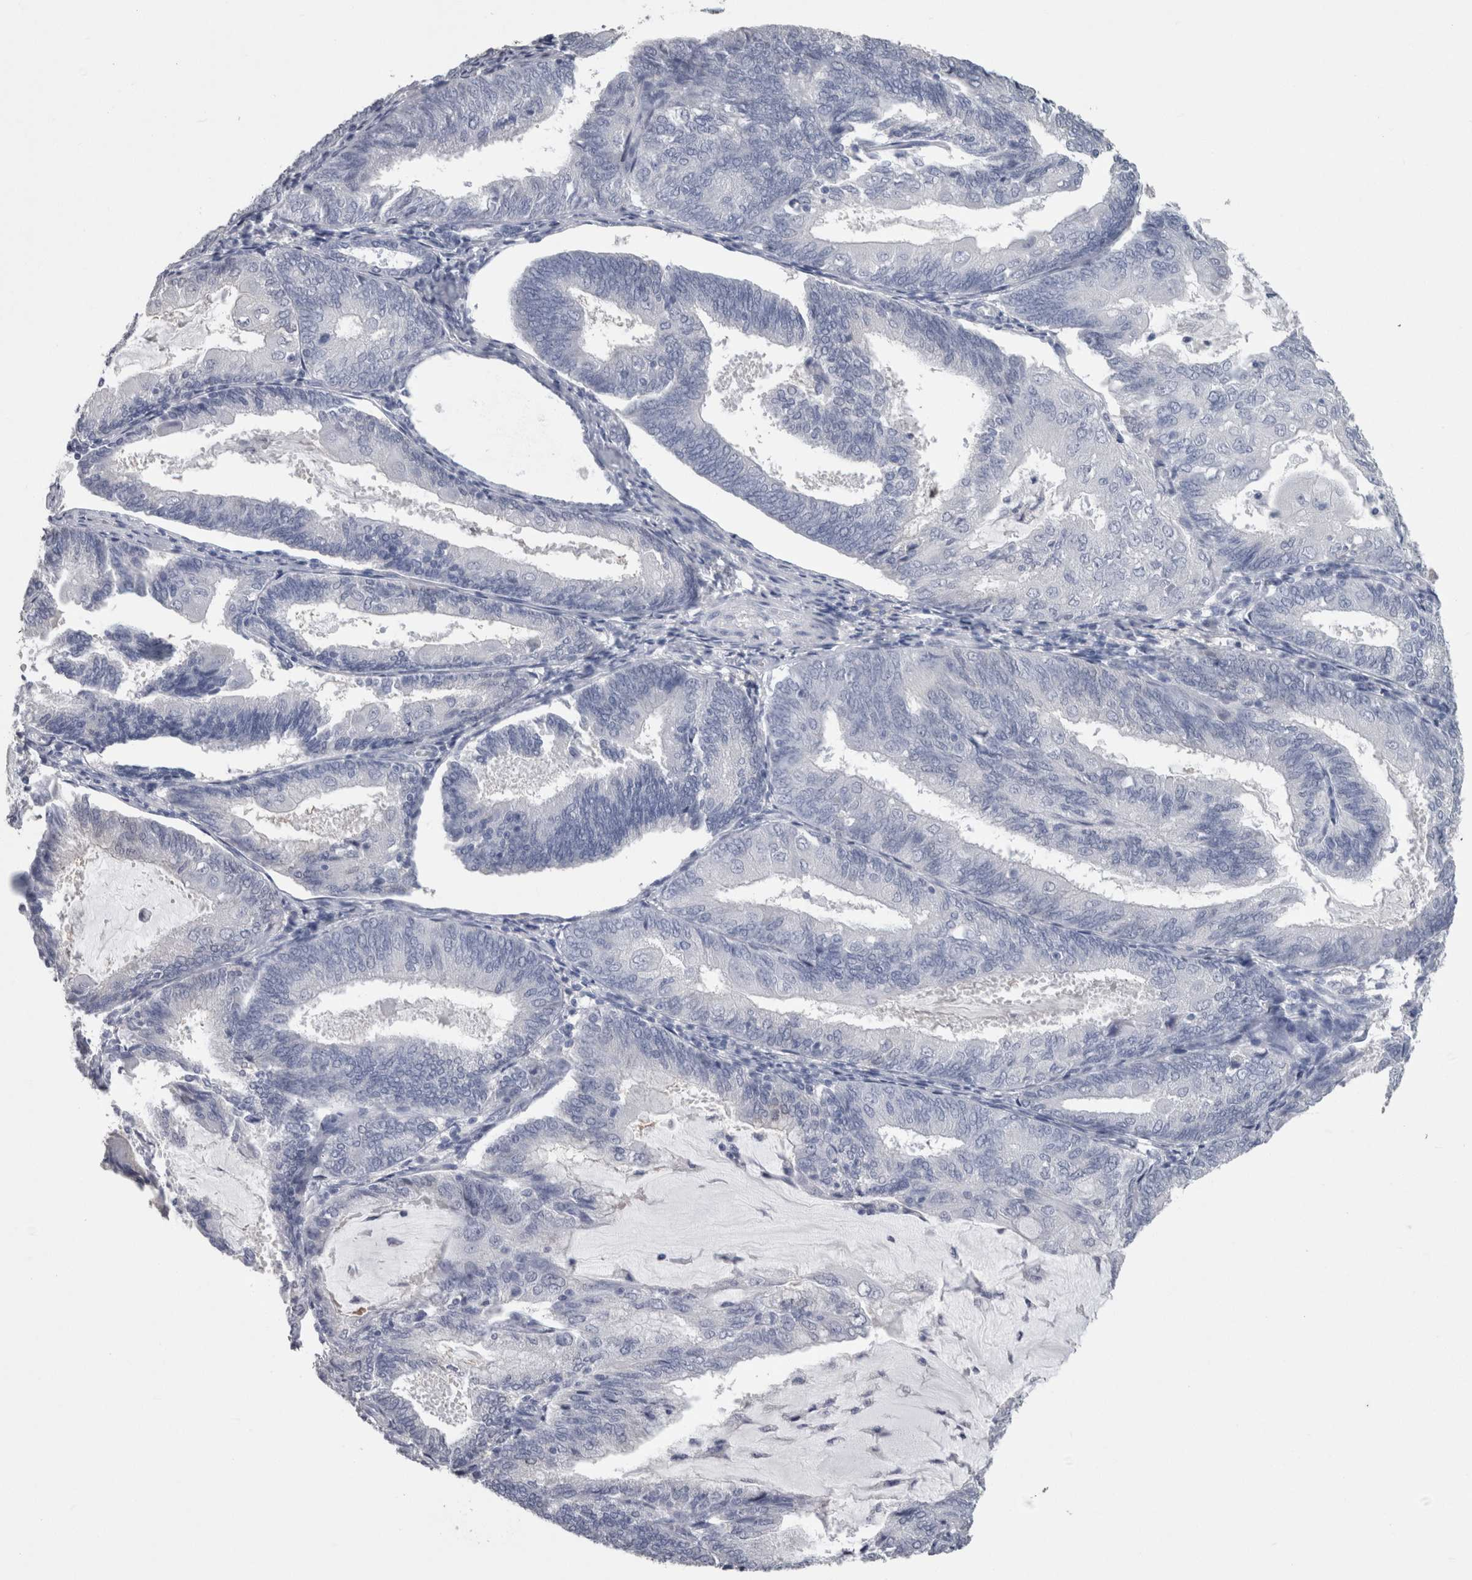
{"staining": {"intensity": "negative", "quantity": "none", "location": "none"}, "tissue": "endometrial cancer", "cell_type": "Tumor cells", "image_type": "cancer", "snomed": [{"axis": "morphology", "description": "Adenocarcinoma, NOS"}, {"axis": "topography", "description": "Endometrium"}], "caption": "Human endometrial cancer stained for a protein using IHC shows no staining in tumor cells.", "gene": "CA8", "patient": {"sex": "female", "age": 81}}